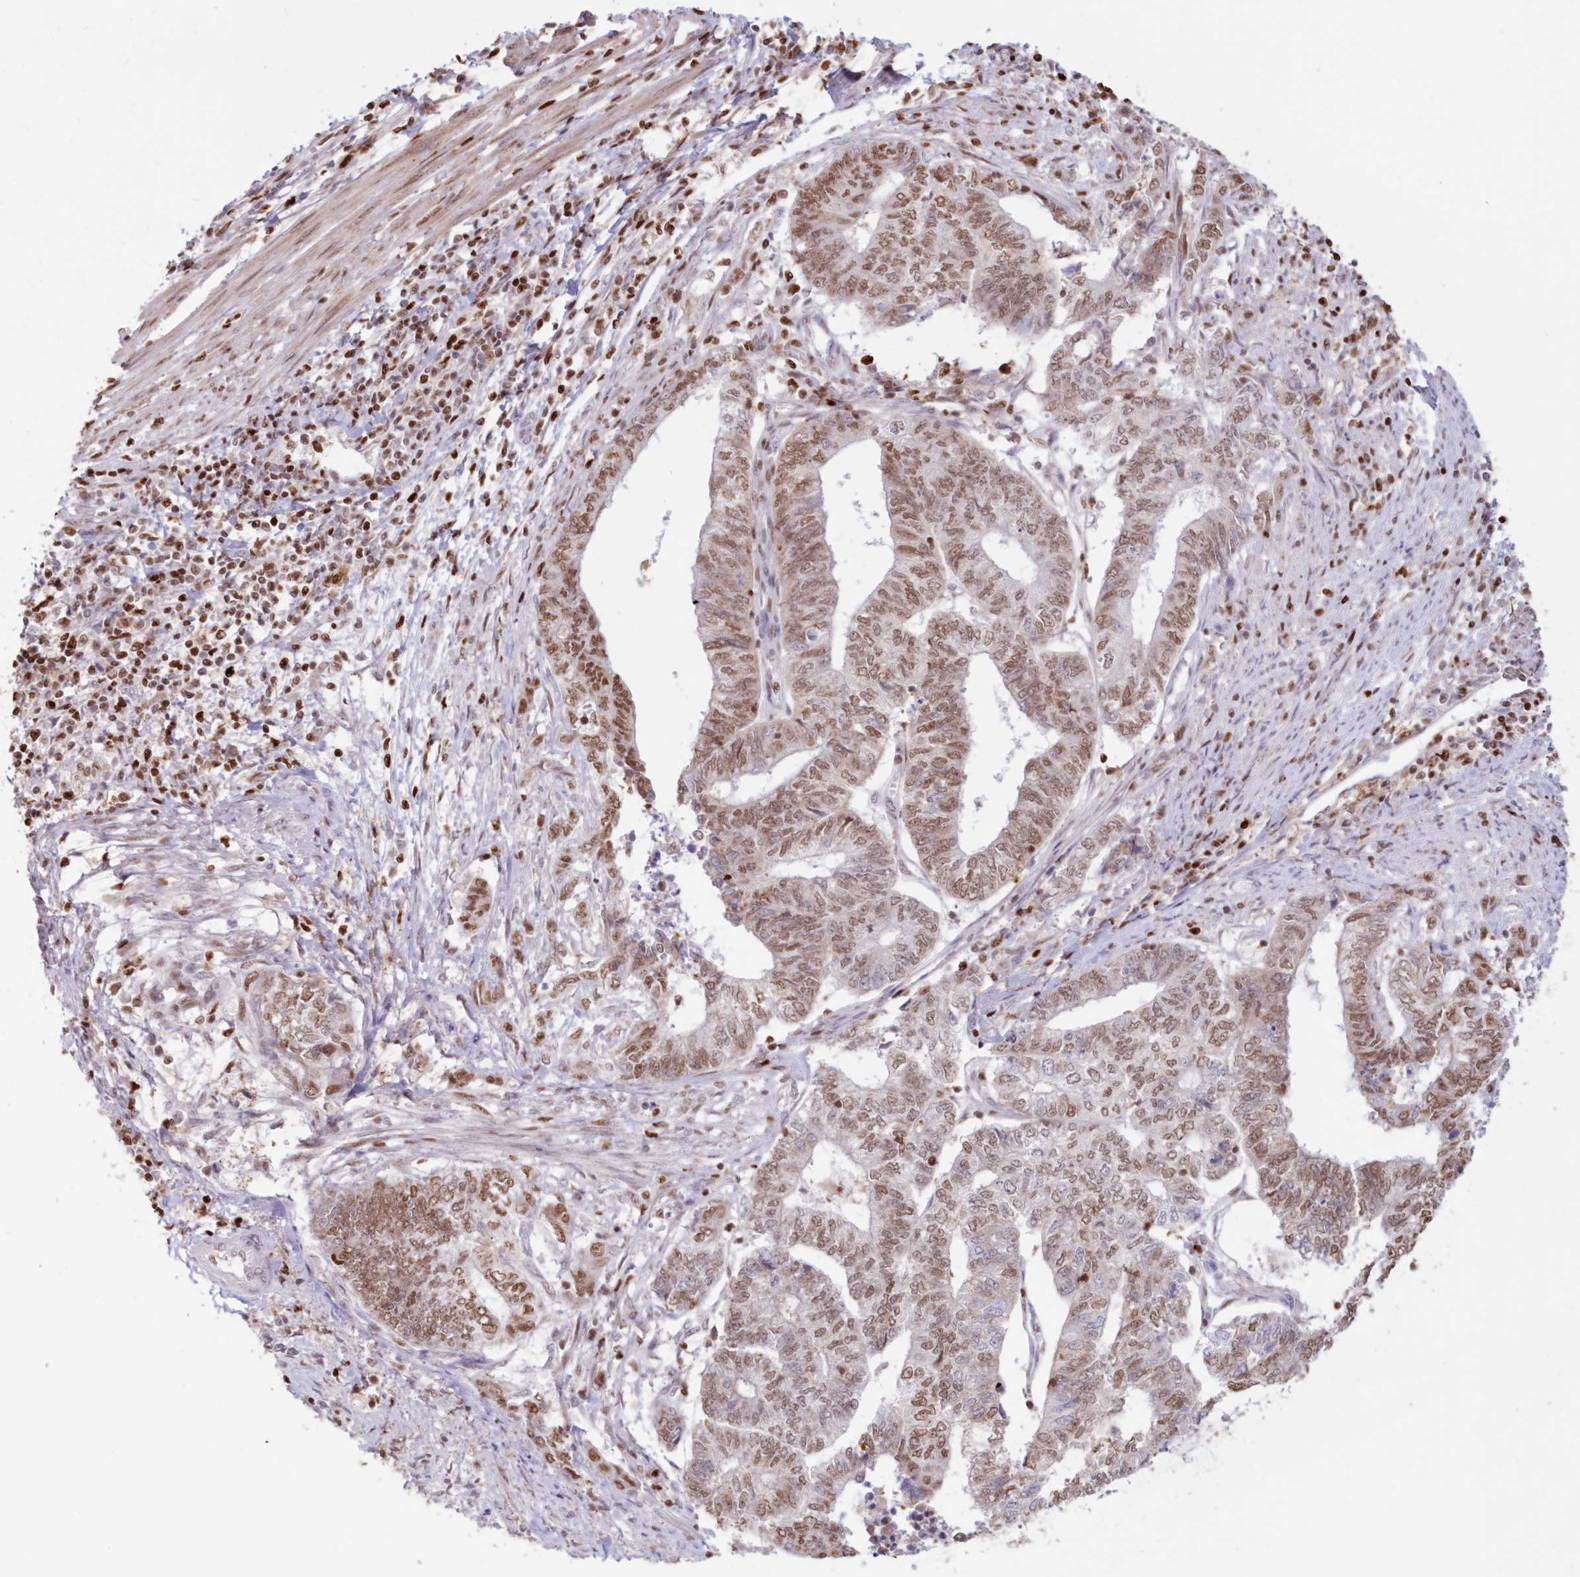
{"staining": {"intensity": "moderate", "quantity": ">75%", "location": "nuclear"}, "tissue": "endometrial cancer", "cell_type": "Tumor cells", "image_type": "cancer", "snomed": [{"axis": "morphology", "description": "Adenocarcinoma, NOS"}, {"axis": "topography", "description": "Uterus"}, {"axis": "topography", "description": "Endometrium"}], "caption": "The immunohistochemical stain shows moderate nuclear staining in tumor cells of endometrial cancer (adenocarcinoma) tissue.", "gene": "POLR2B", "patient": {"sex": "female", "age": 70}}